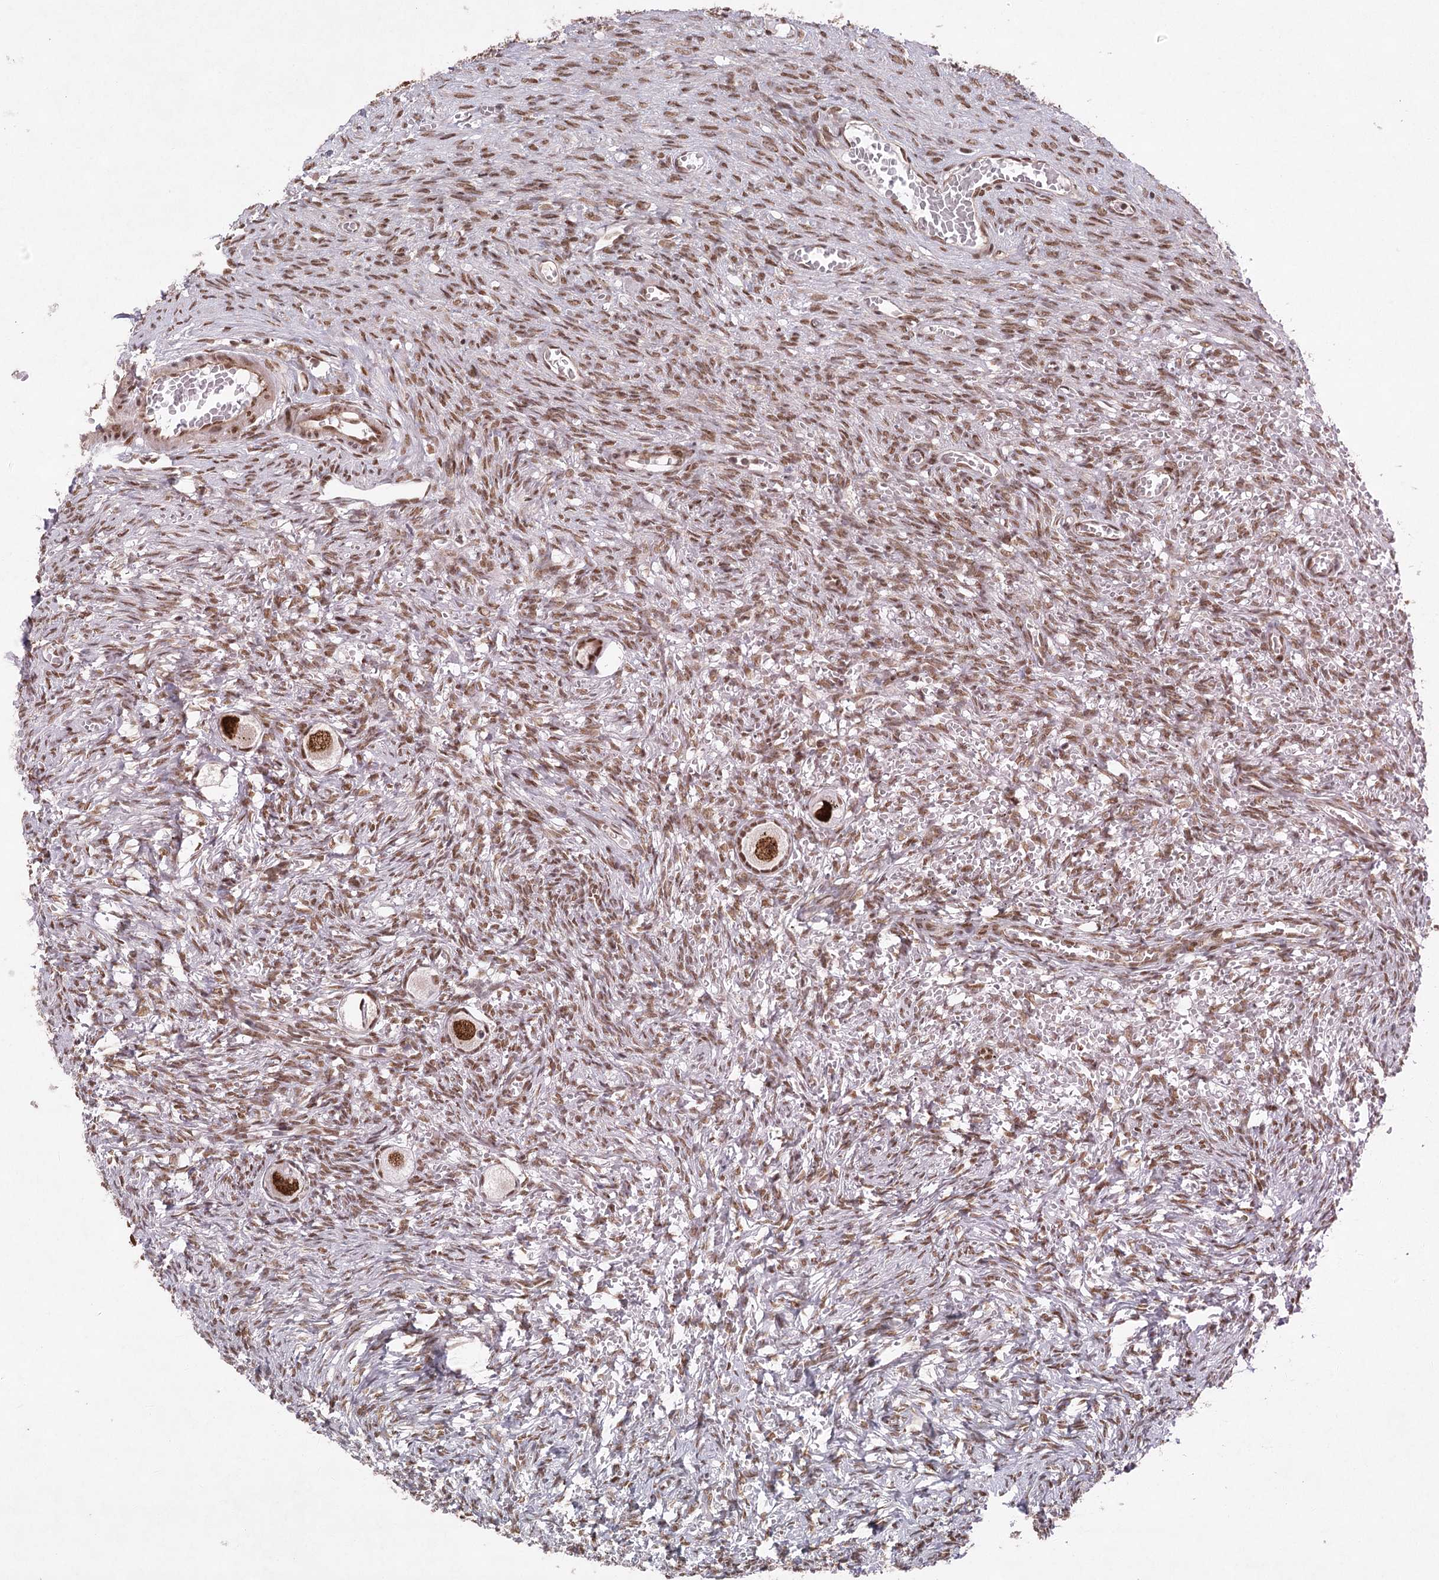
{"staining": {"intensity": "moderate", "quantity": ">75%", "location": "nuclear"}, "tissue": "ovary", "cell_type": "Follicle cells", "image_type": "normal", "snomed": [{"axis": "morphology", "description": "Normal tissue, NOS"}, {"axis": "topography", "description": "Ovary"}], "caption": "Follicle cells demonstrate medium levels of moderate nuclear positivity in about >75% of cells in benign human ovary. (Brightfield microscopy of DAB IHC at high magnification).", "gene": "ZCCHC8", "patient": {"sex": "female", "age": 27}}